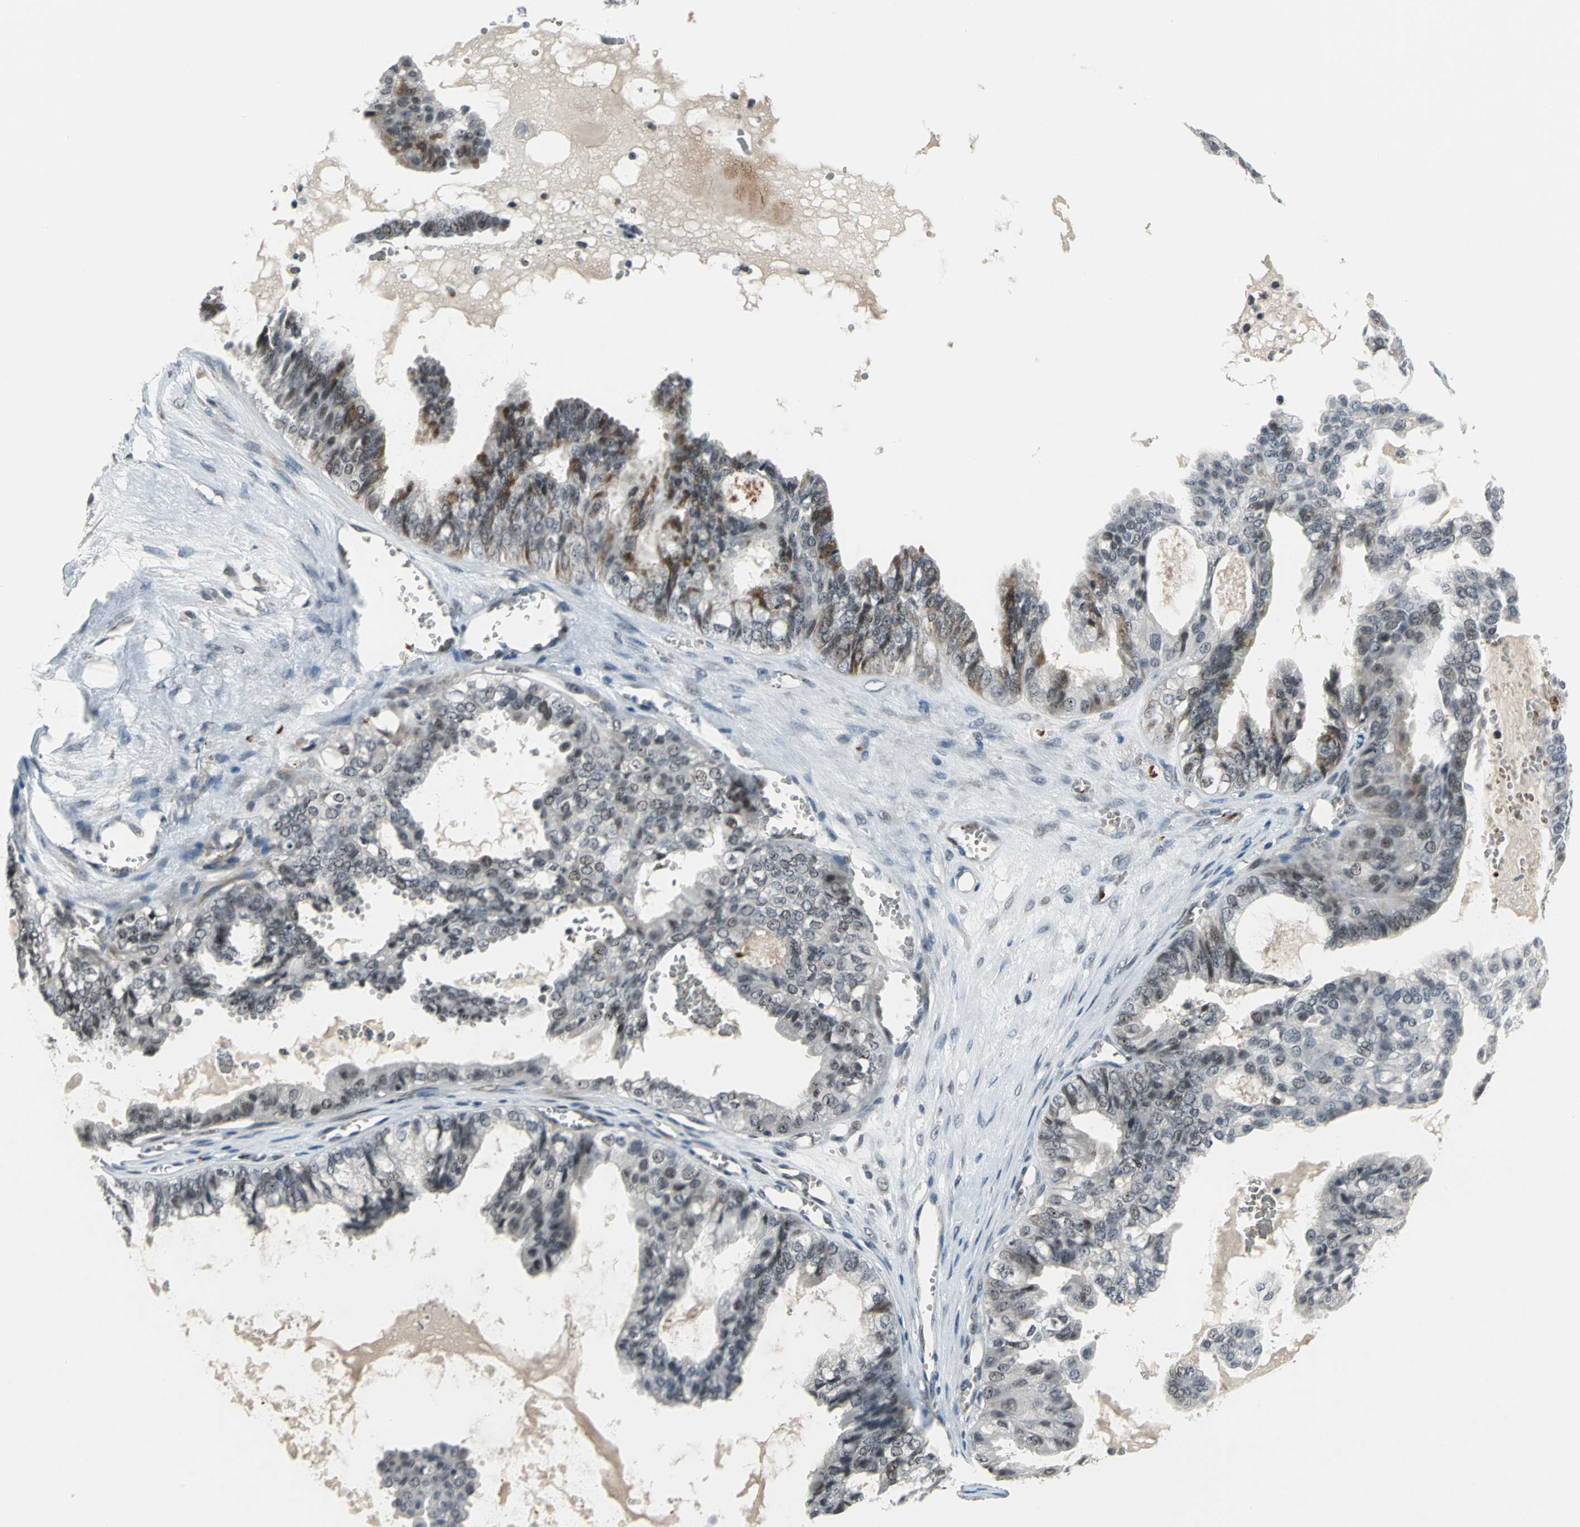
{"staining": {"intensity": "moderate", "quantity": "25%-75%", "location": "nuclear"}, "tissue": "ovarian cancer", "cell_type": "Tumor cells", "image_type": "cancer", "snomed": [{"axis": "morphology", "description": "Carcinoma, NOS"}, {"axis": "morphology", "description": "Carcinoma, endometroid"}, {"axis": "topography", "description": "Ovary"}], "caption": "A photomicrograph of human ovarian cancer stained for a protein displays moderate nuclear brown staining in tumor cells.", "gene": "GLI3", "patient": {"sex": "female", "age": 50}}